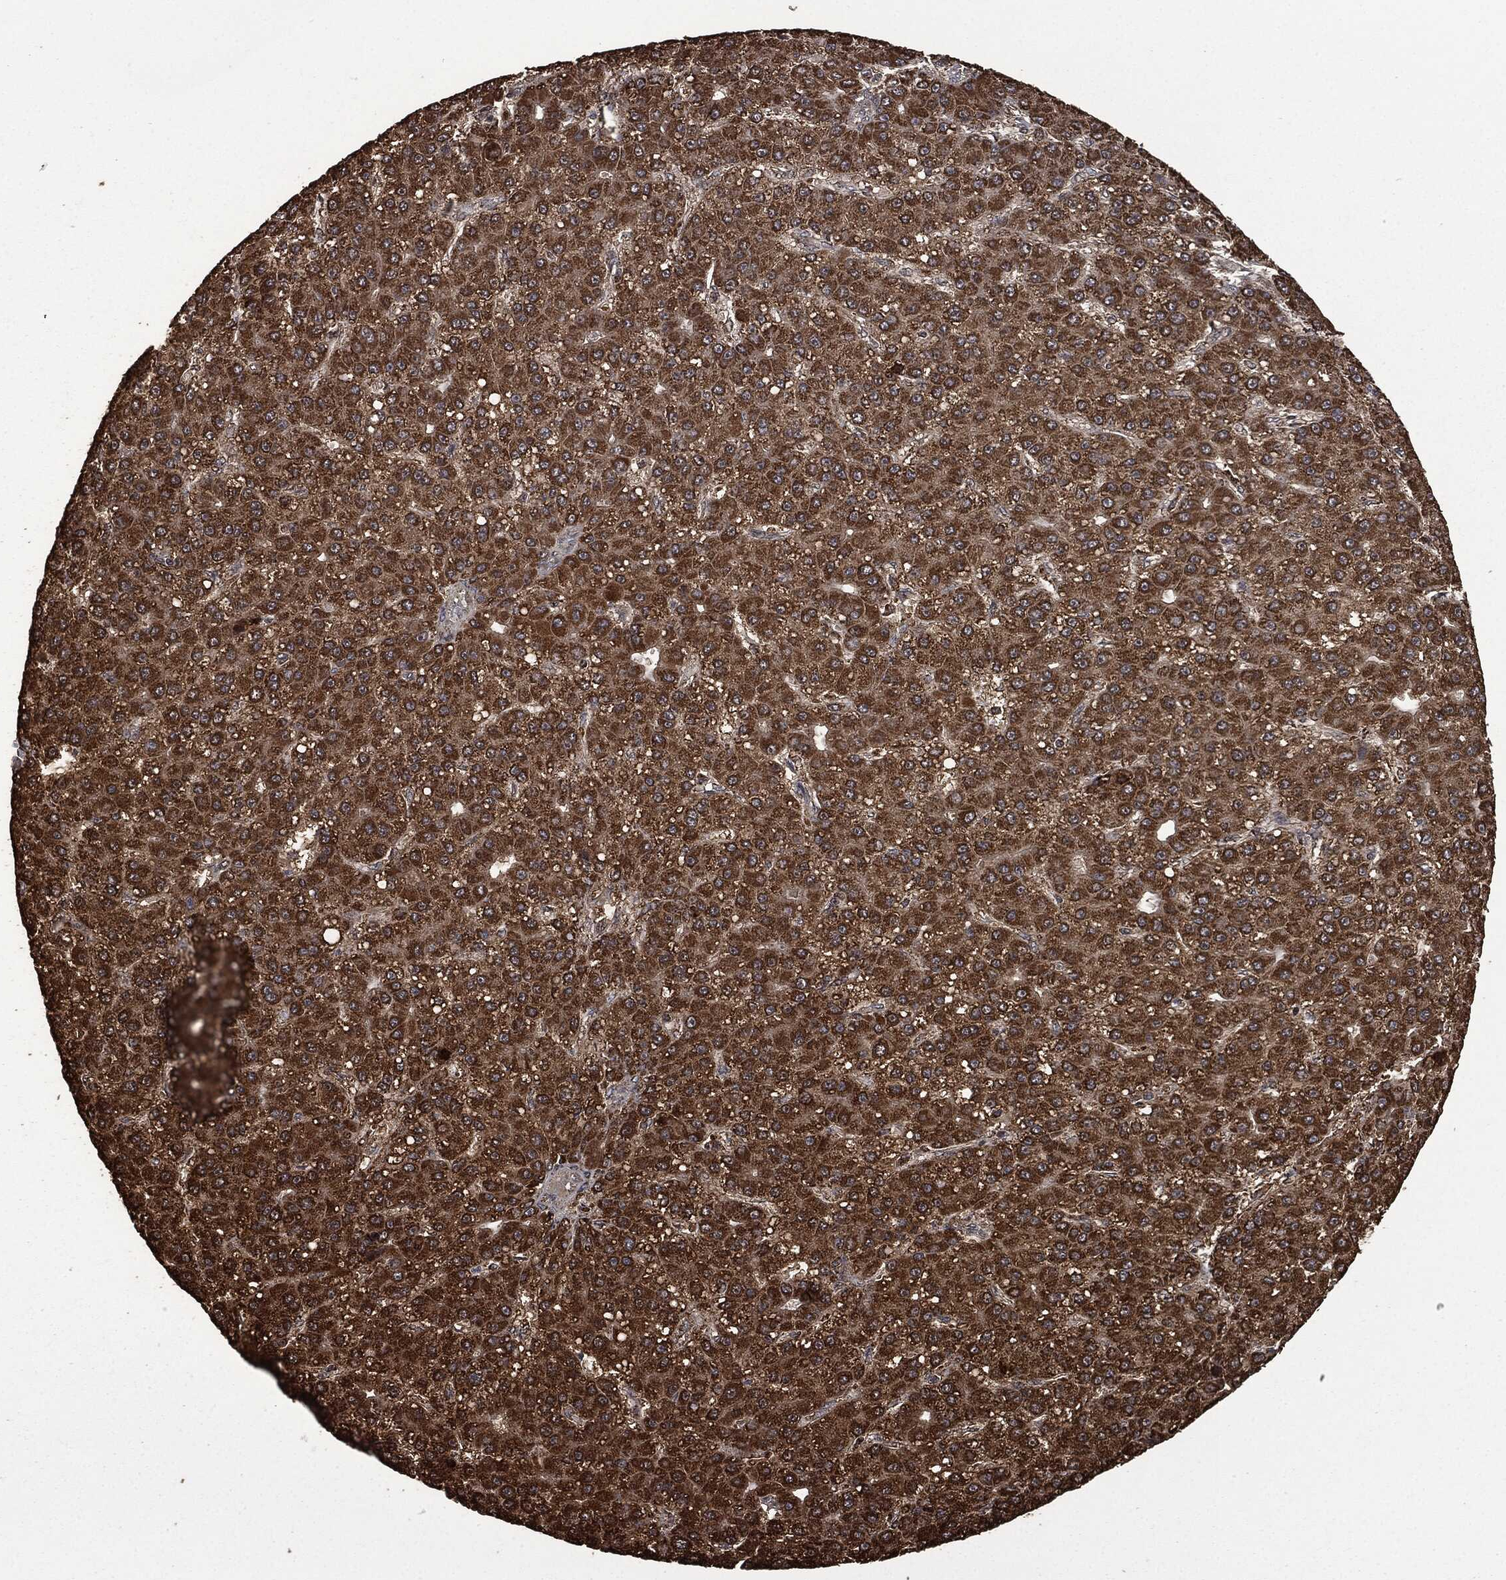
{"staining": {"intensity": "strong", "quantity": ">75%", "location": "cytoplasmic/membranous"}, "tissue": "liver cancer", "cell_type": "Tumor cells", "image_type": "cancer", "snomed": [{"axis": "morphology", "description": "Carcinoma, Hepatocellular, NOS"}, {"axis": "topography", "description": "Liver"}], "caption": "Immunohistochemical staining of human liver cancer (hepatocellular carcinoma) demonstrates high levels of strong cytoplasmic/membranous protein positivity in about >75% of tumor cells. Nuclei are stained in blue.", "gene": "LIG3", "patient": {"sex": "male", "age": 67}}